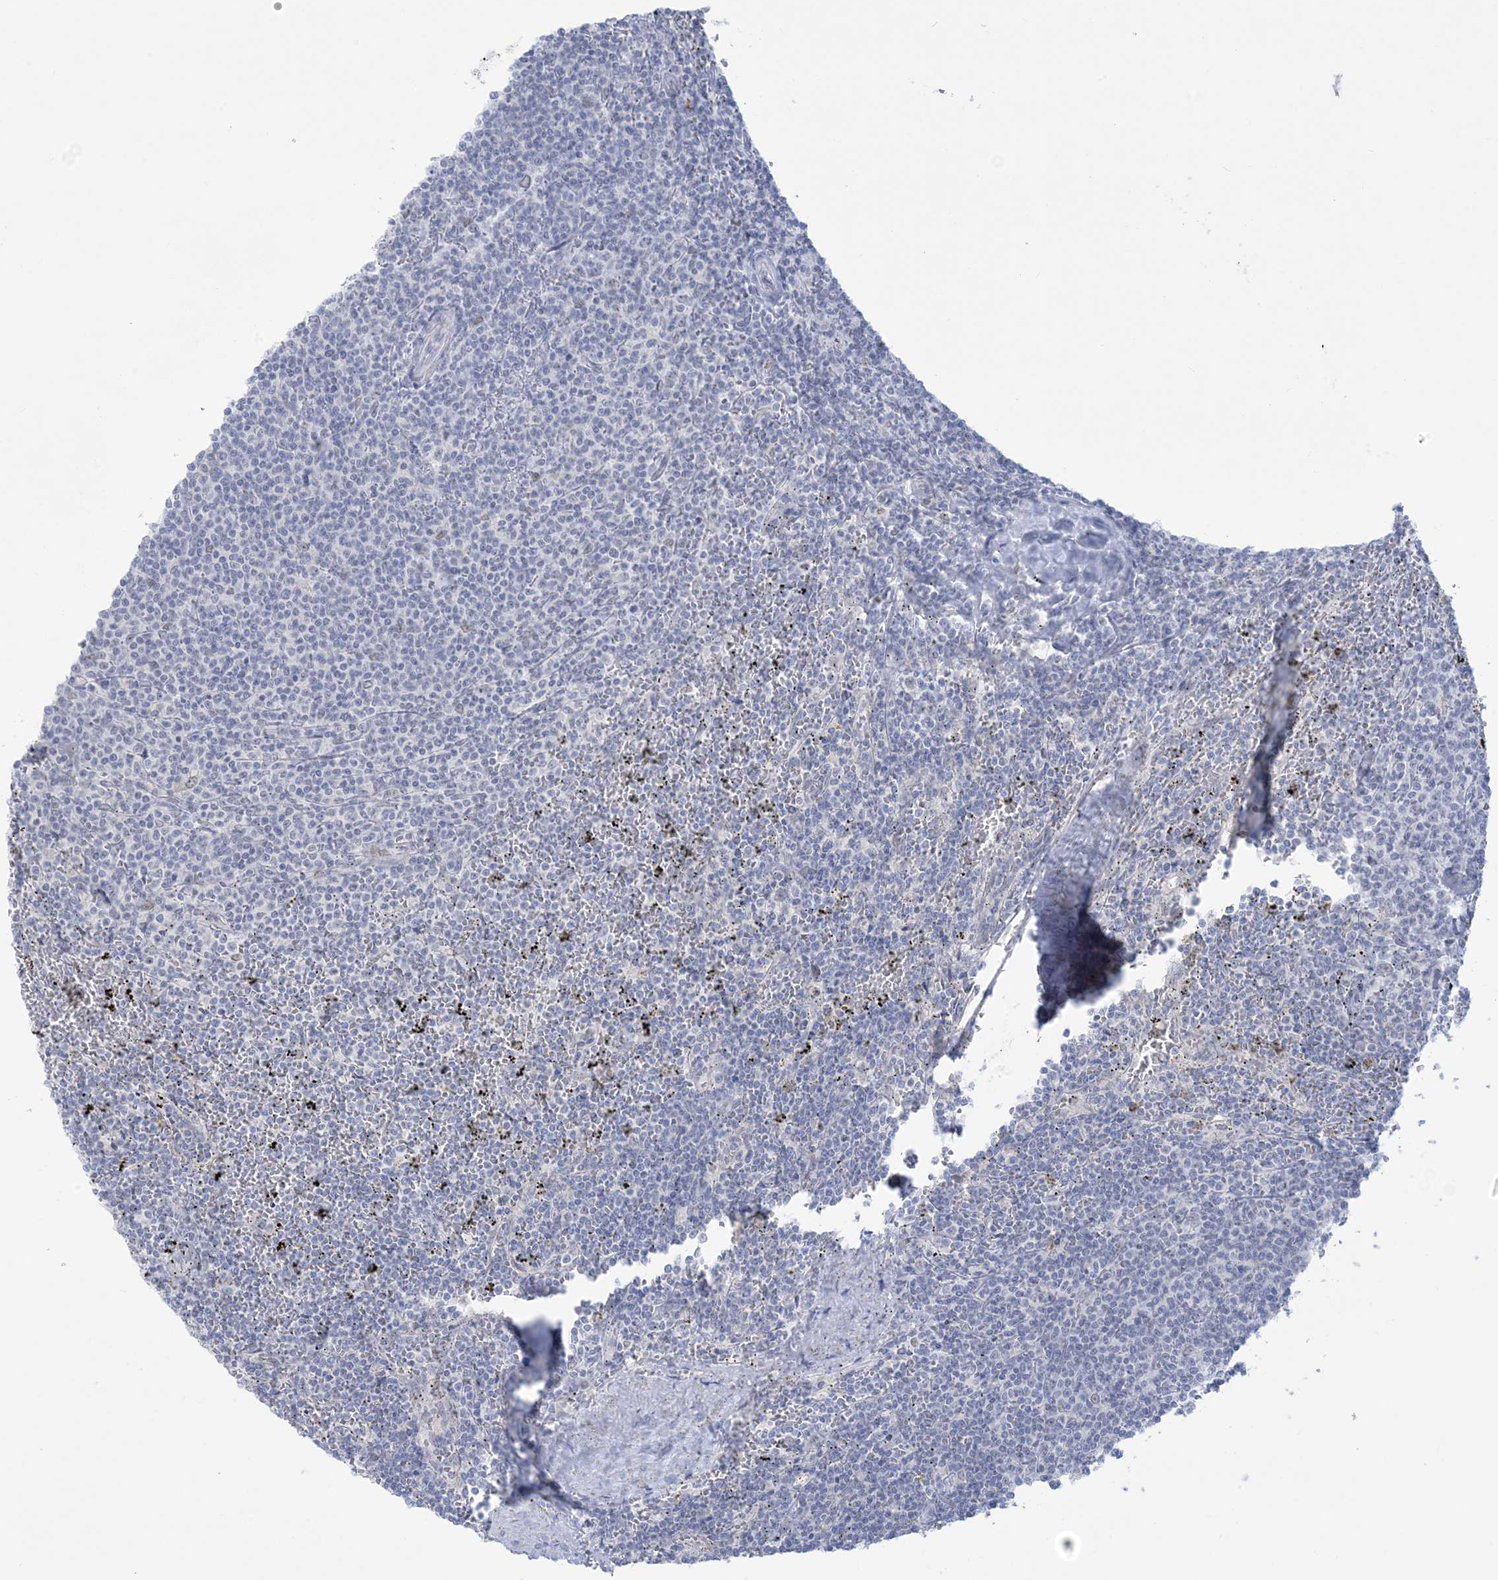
{"staining": {"intensity": "negative", "quantity": "none", "location": "none"}, "tissue": "lymphoma", "cell_type": "Tumor cells", "image_type": "cancer", "snomed": [{"axis": "morphology", "description": "Malignant lymphoma, non-Hodgkin's type, Low grade"}, {"axis": "topography", "description": "Spleen"}], "caption": "A histopathology image of human low-grade malignant lymphoma, non-Hodgkin's type is negative for staining in tumor cells. The staining is performed using DAB brown chromogen with nuclei counter-stained in using hematoxylin.", "gene": "HOMEZ", "patient": {"sex": "female", "age": 50}}